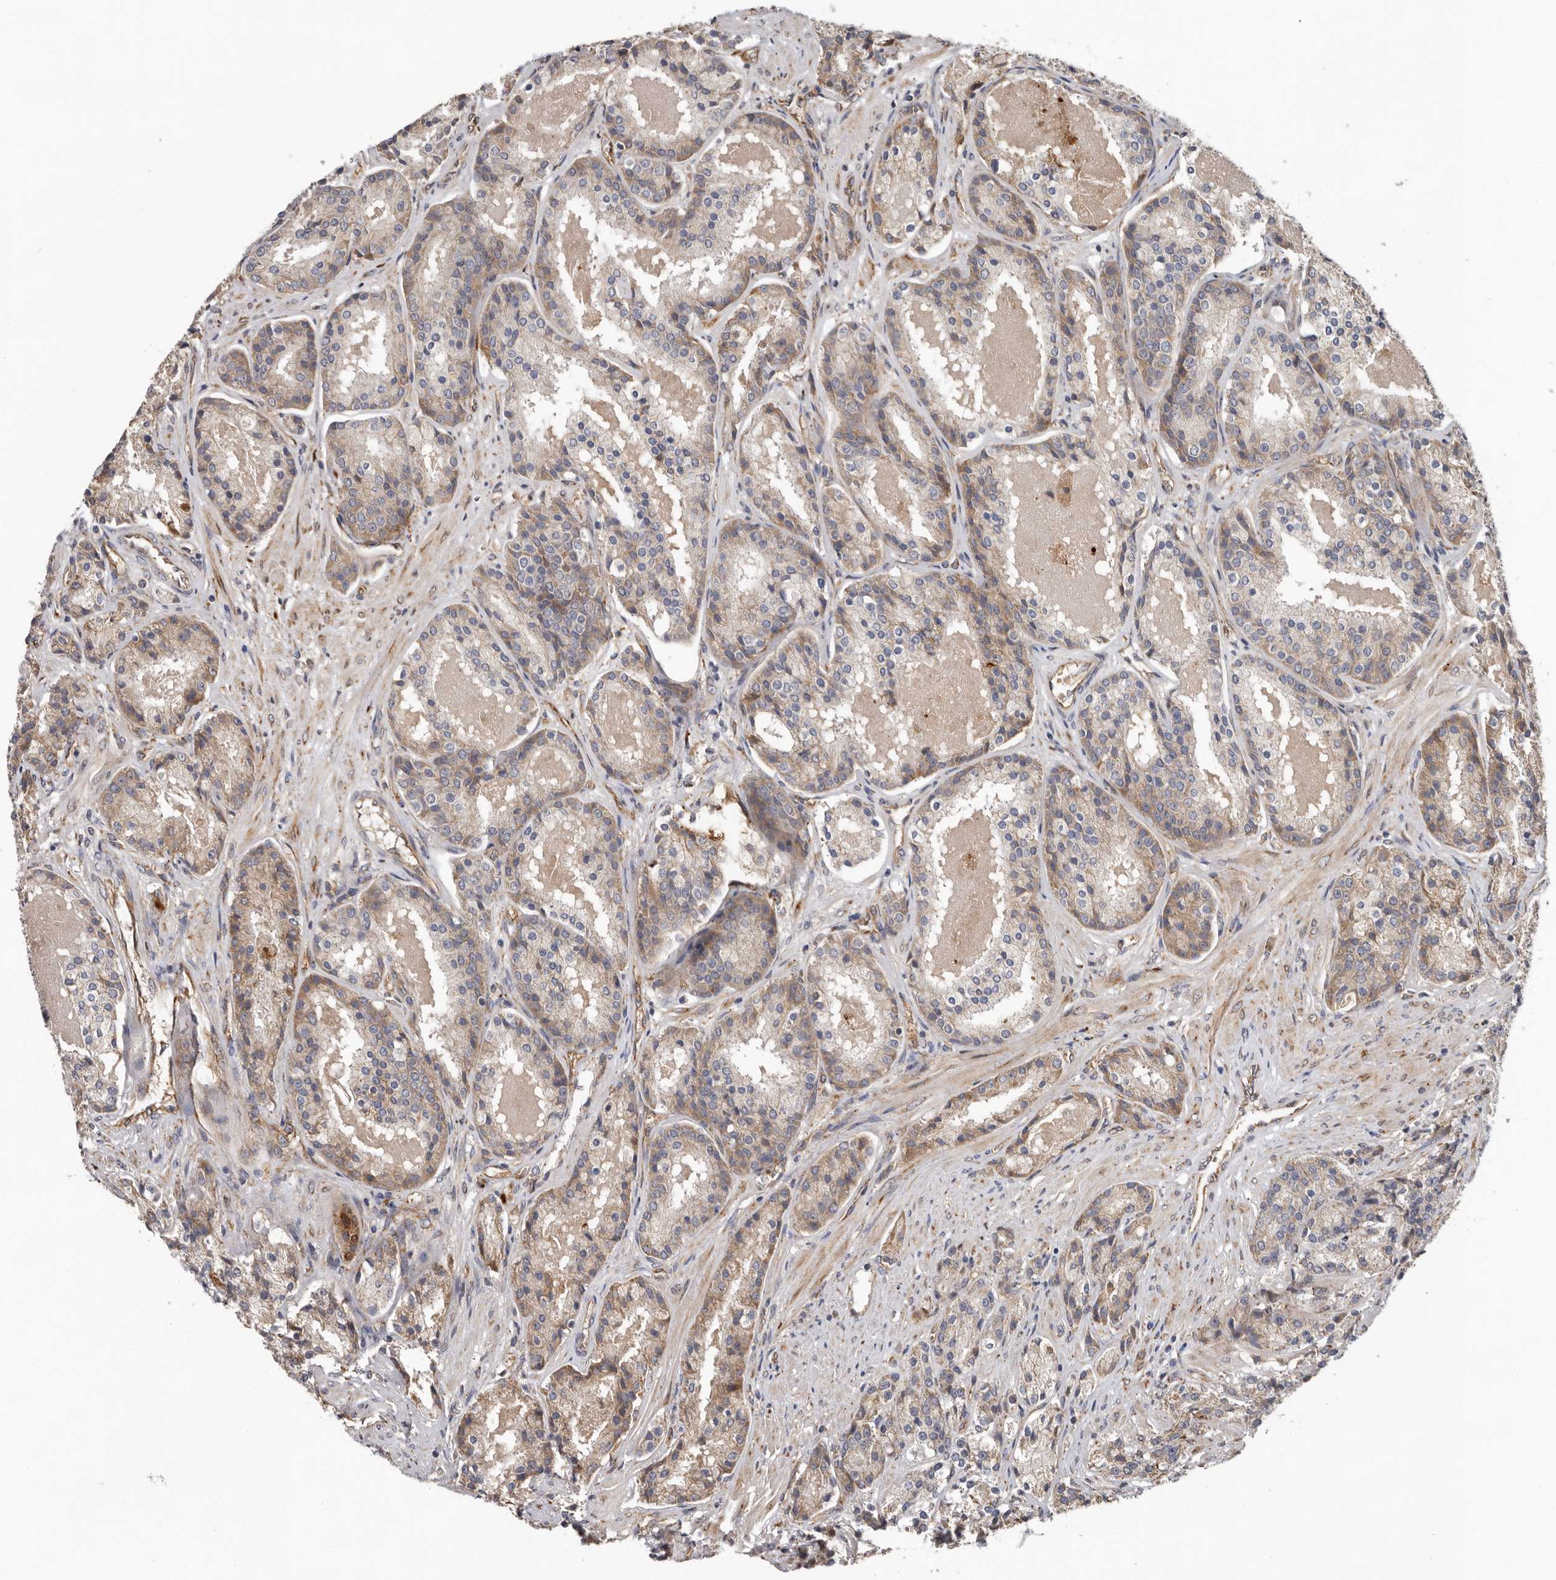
{"staining": {"intensity": "weak", "quantity": "25%-75%", "location": "cytoplasmic/membranous"}, "tissue": "prostate cancer", "cell_type": "Tumor cells", "image_type": "cancer", "snomed": [{"axis": "morphology", "description": "Adenocarcinoma, High grade"}, {"axis": "topography", "description": "Prostate"}], "caption": "Immunohistochemistry (DAB (3,3'-diaminobenzidine)) staining of prostate cancer shows weak cytoplasmic/membranous protein staining in approximately 25%-75% of tumor cells.", "gene": "MTF1", "patient": {"sex": "male", "age": 60}}